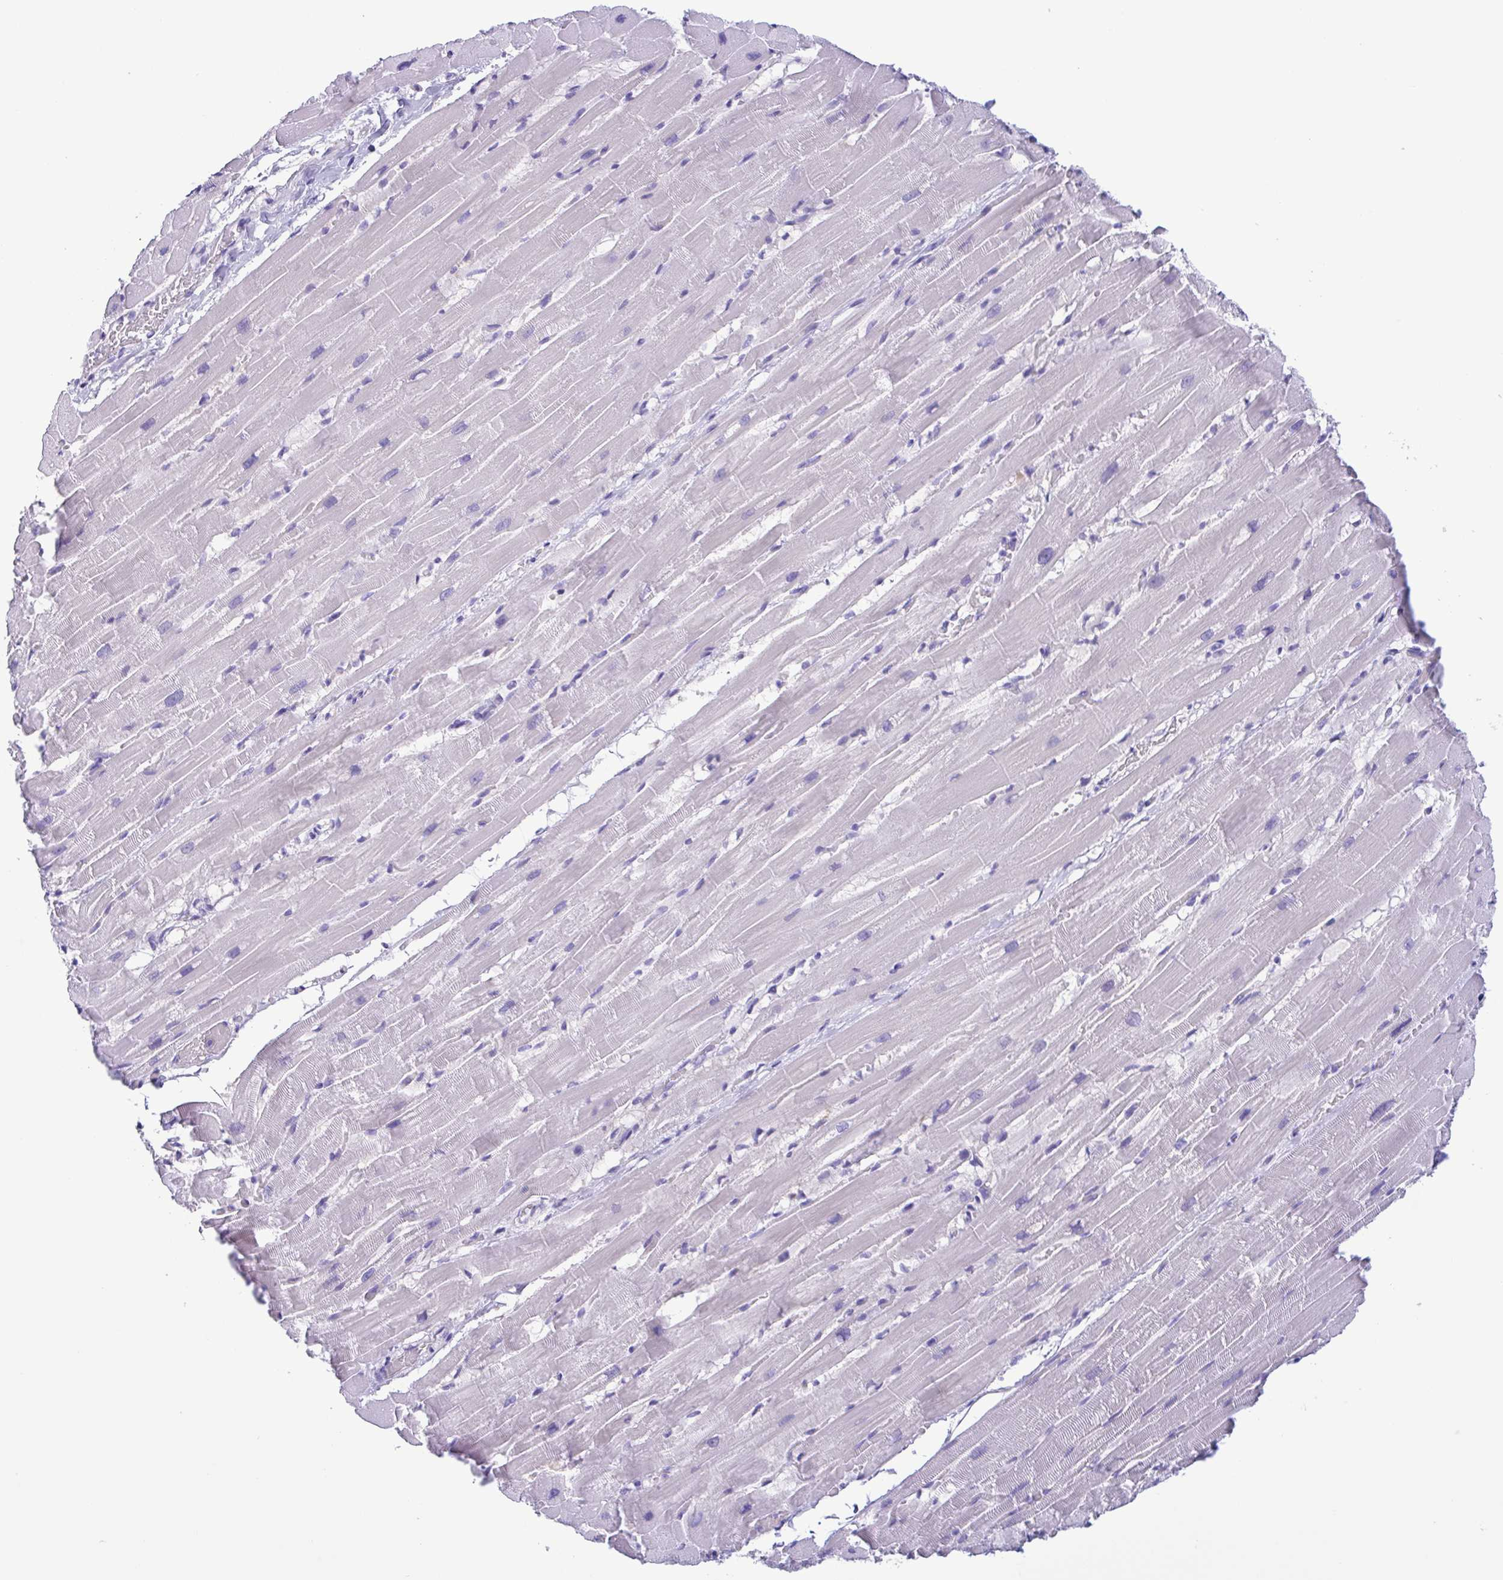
{"staining": {"intensity": "negative", "quantity": "none", "location": "none"}, "tissue": "heart muscle", "cell_type": "Cardiomyocytes", "image_type": "normal", "snomed": [{"axis": "morphology", "description": "Normal tissue, NOS"}, {"axis": "topography", "description": "Heart"}], "caption": "The micrograph shows no staining of cardiomyocytes in normal heart muscle.", "gene": "TSPY10", "patient": {"sex": "male", "age": 37}}